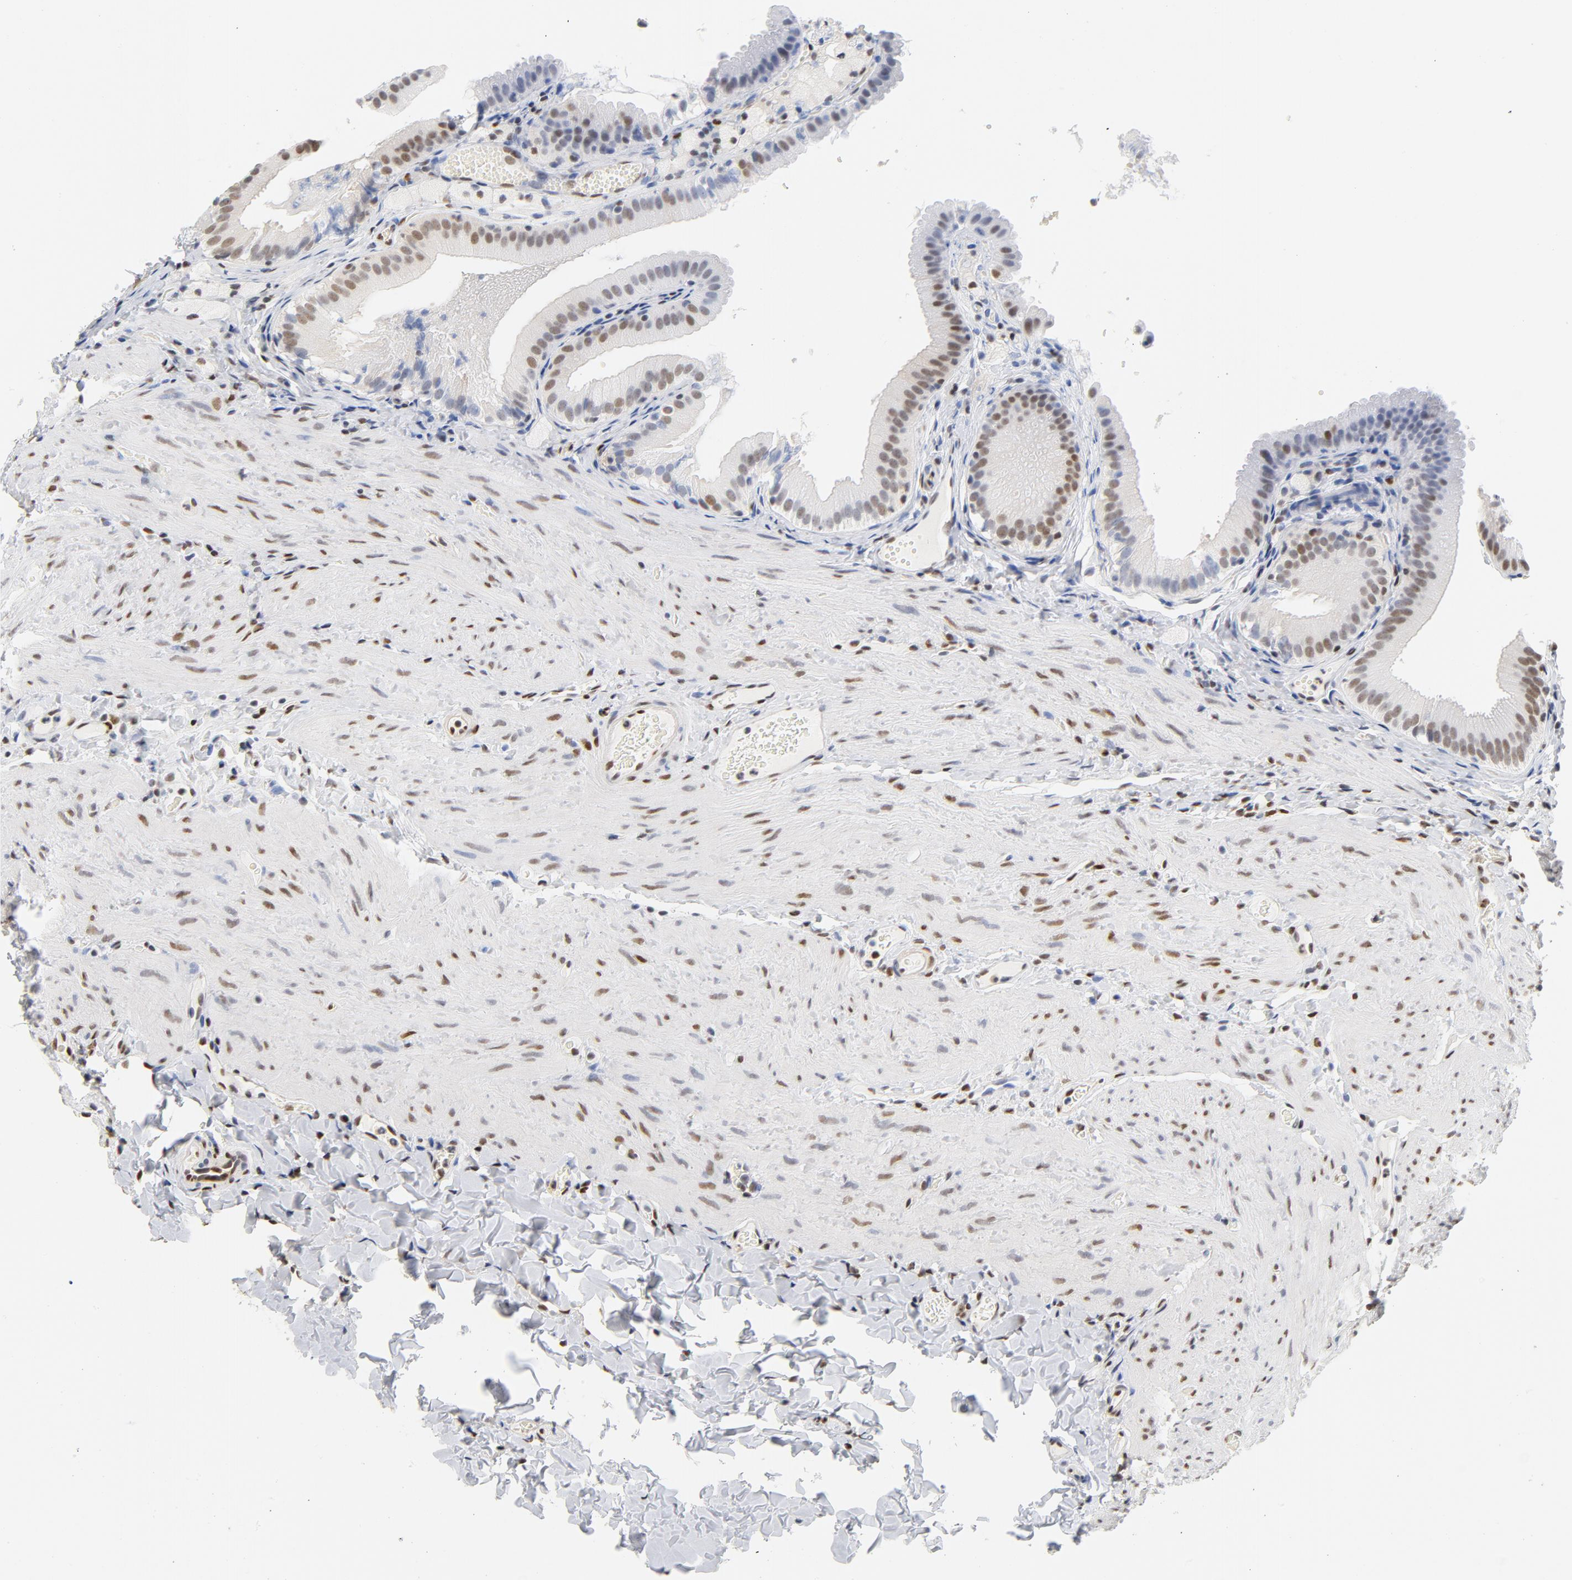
{"staining": {"intensity": "moderate", "quantity": ">75%", "location": "nuclear"}, "tissue": "gallbladder", "cell_type": "Glandular cells", "image_type": "normal", "snomed": [{"axis": "morphology", "description": "Normal tissue, NOS"}, {"axis": "topography", "description": "Gallbladder"}], "caption": "Immunohistochemistry of unremarkable gallbladder reveals medium levels of moderate nuclear expression in about >75% of glandular cells. Immunohistochemistry (ihc) stains the protein in brown and the nuclei are stained blue.", "gene": "CDKN1B", "patient": {"sex": "female", "age": 24}}